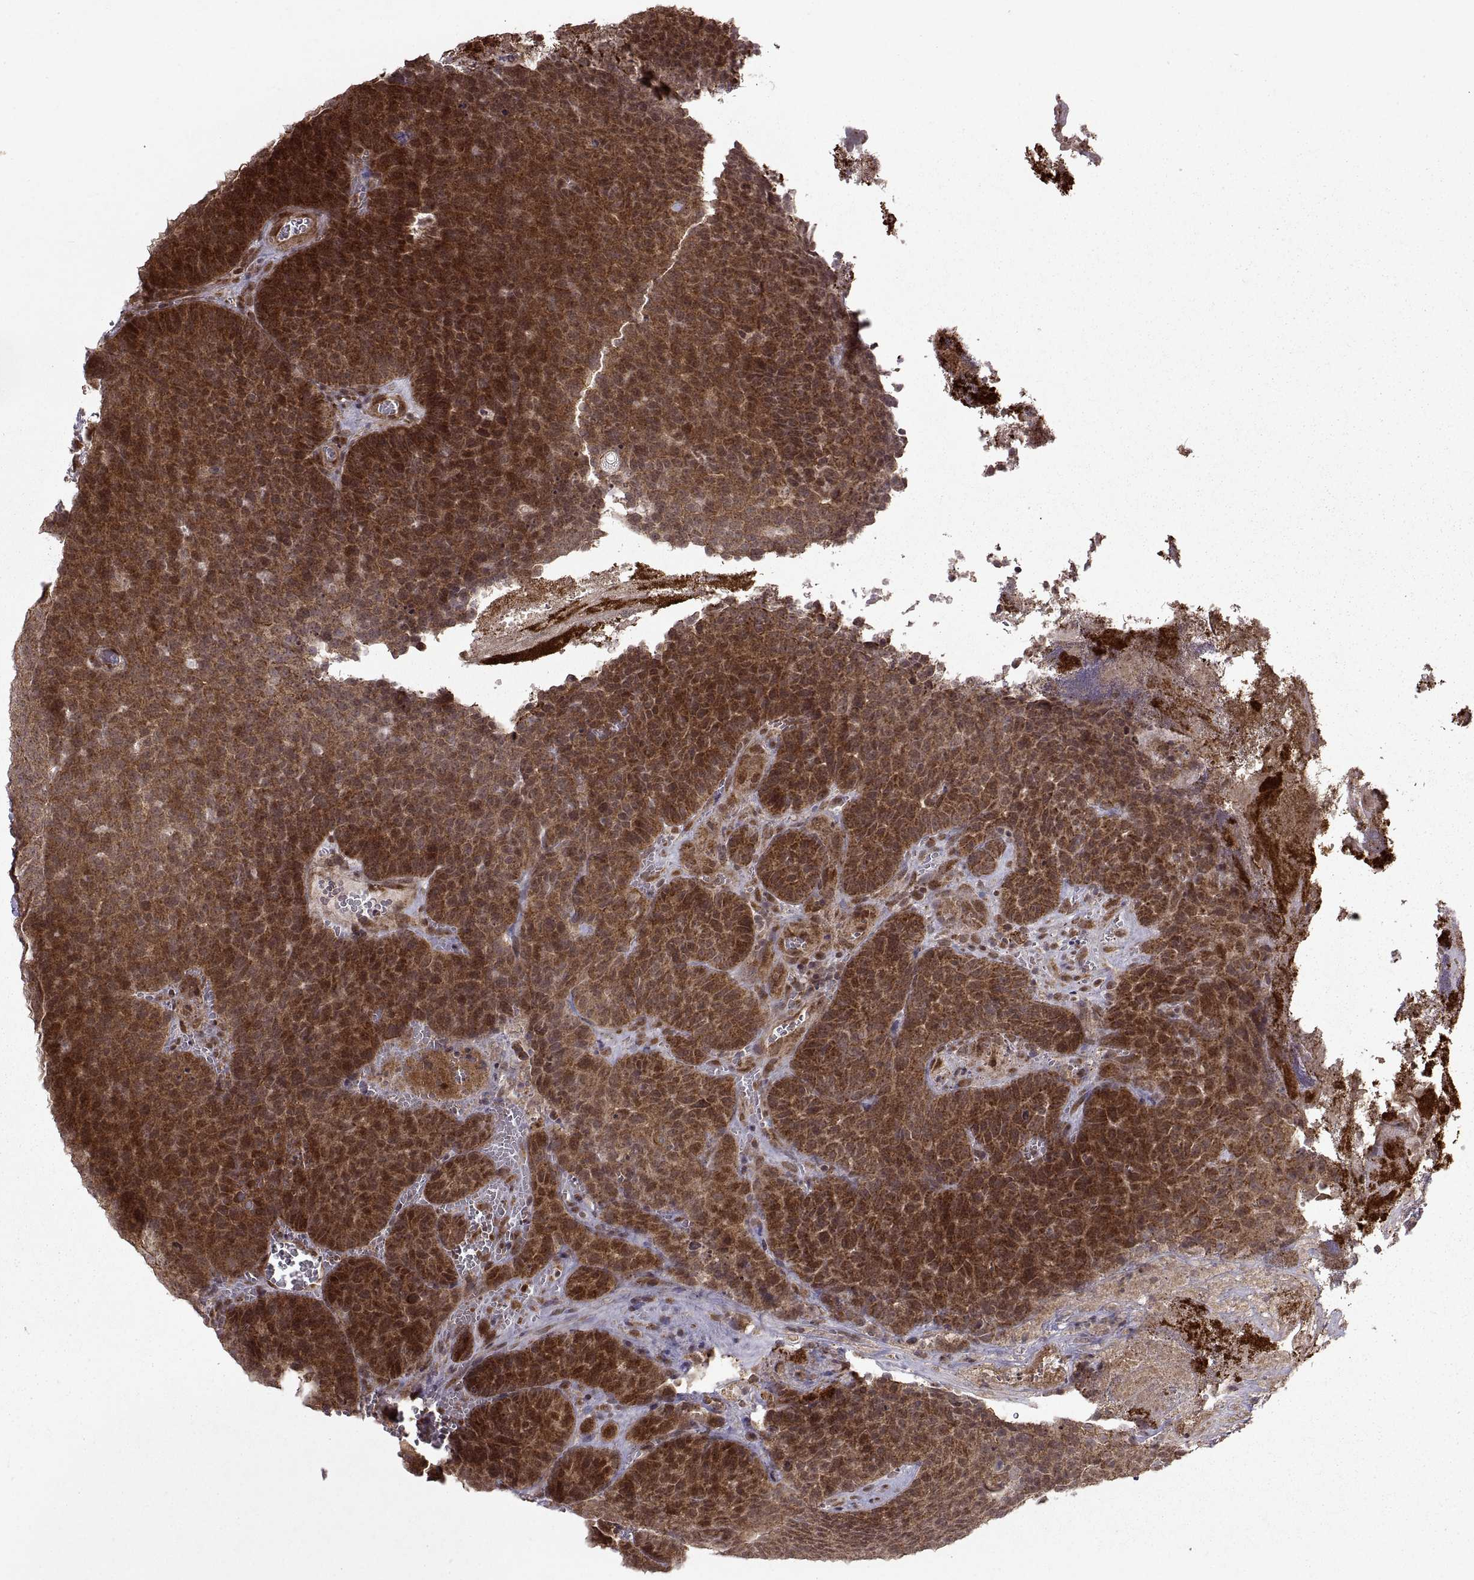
{"staining": {"intensity": "moderate", "quantity": ">75%", "location": "cytoplasmic/membranous"}, "tissue": "urothelial cancer", "cell_type": "Tumor cells", "image_type": "cancer", "snomed": [{"axis": "morphology", "description": "Urothelial carcinoma, Low grade"}, {"axis": "topography", "description": "Urinary bladder"}], "caption": "Immunohistochemistry (IHC) image of neoplastic tissue: urothelial cancer stained using IHC demonstrates medium levels of moderate protein expression localized specifically in the cytoplasmic/membranous of tumor cells, appearing as a cytoplasmic/membranous brown color.", "gene": "PTOV1", "patient": {"sex": "female", "age": 62}}